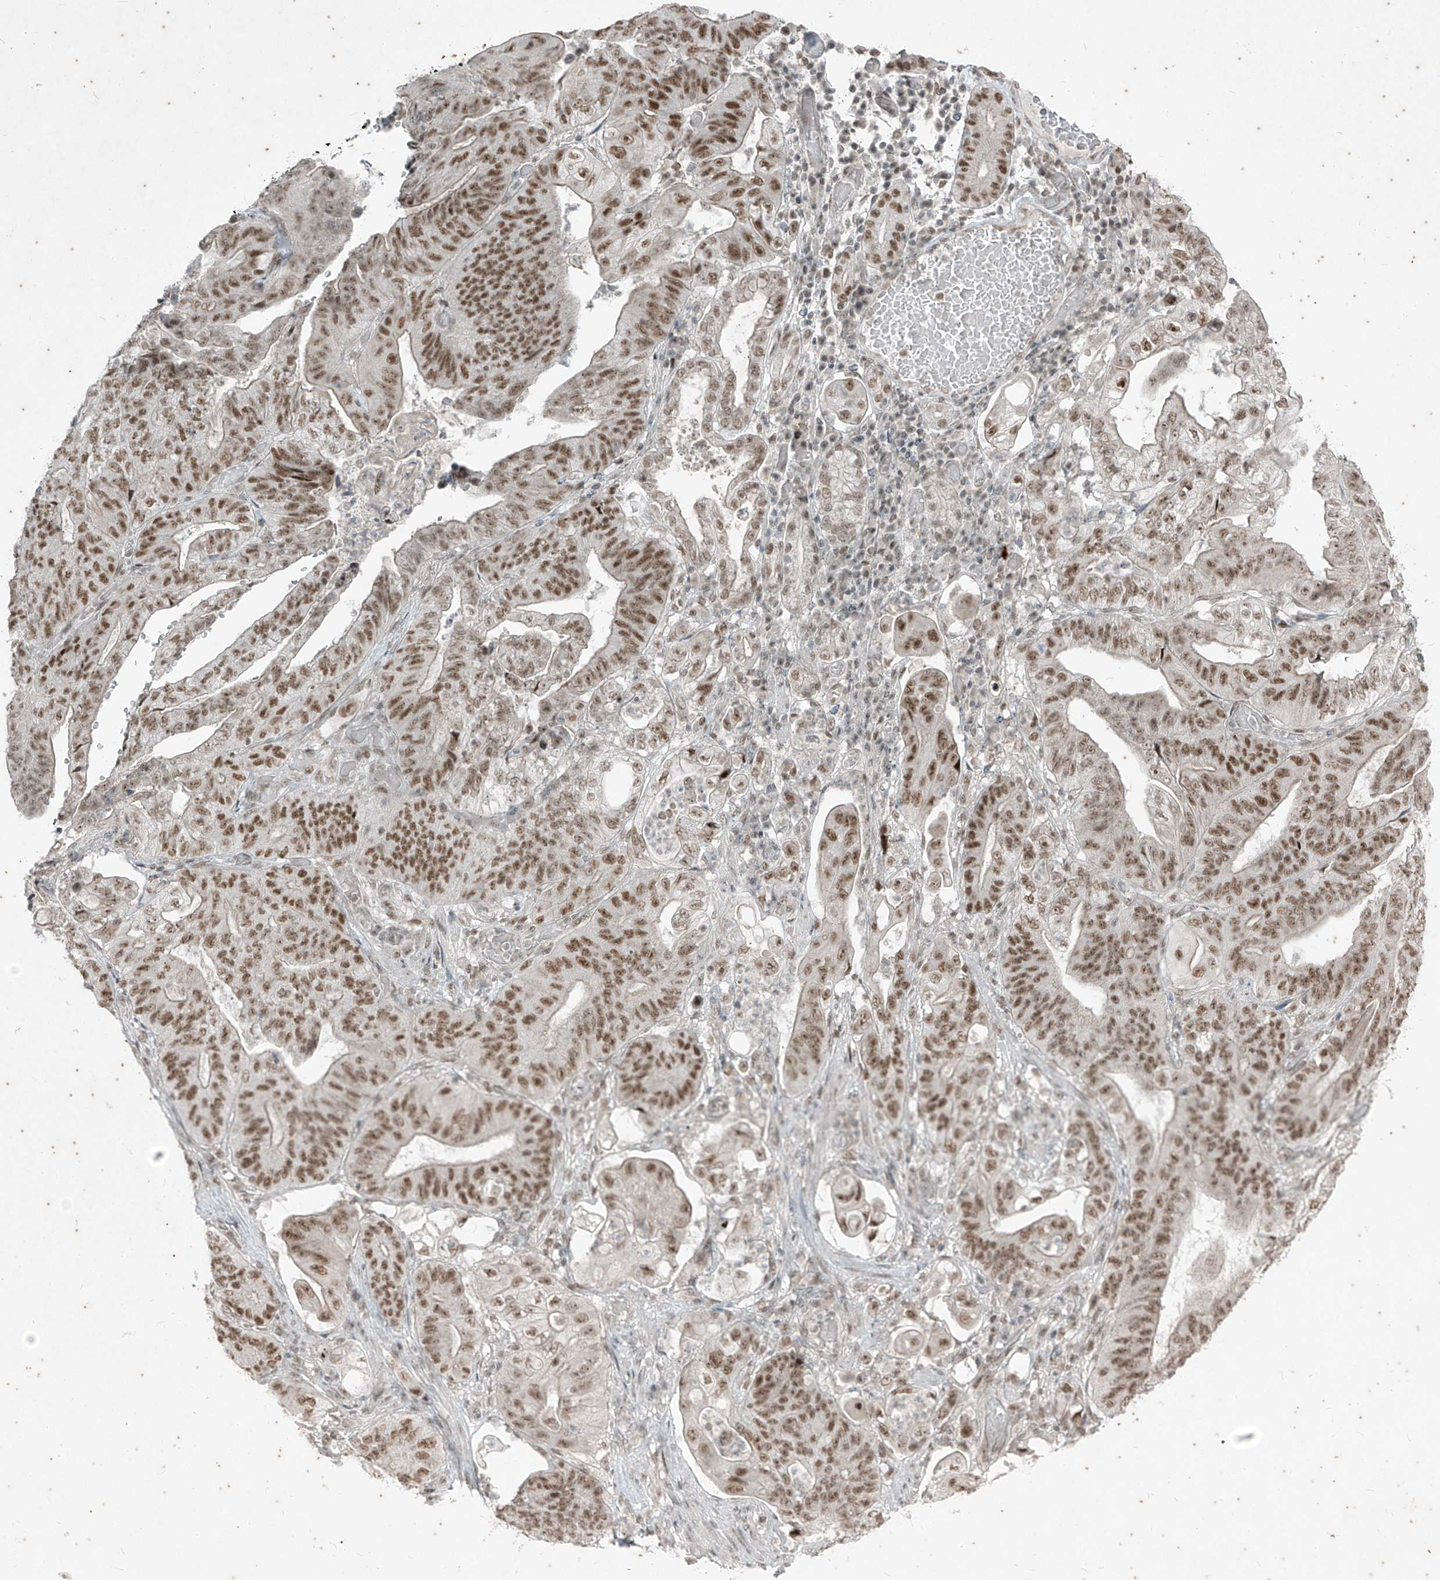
{"staining": {"intensity": "moderate", "quantity": ">75%", "location": "nuclear"}, "tissue": "stomach cancer", "cell_type": "Tumor cells", "image_type": "cancer", "snomed": [{"axis": "morphology", "description": "Adenocarcinoma, NOS"}, {"axis": "topography", "description": "Stomach"}], "caption": "Stomach adenocarcinoma stained with immunohistochemistry exhibits moderate nuclear expression in approximately >75% of tumor cells. (IHC, brightfield microscopy, high magnification).", "gene": "ZNF354B", "patient": {"sex": "female", "age": 73}}